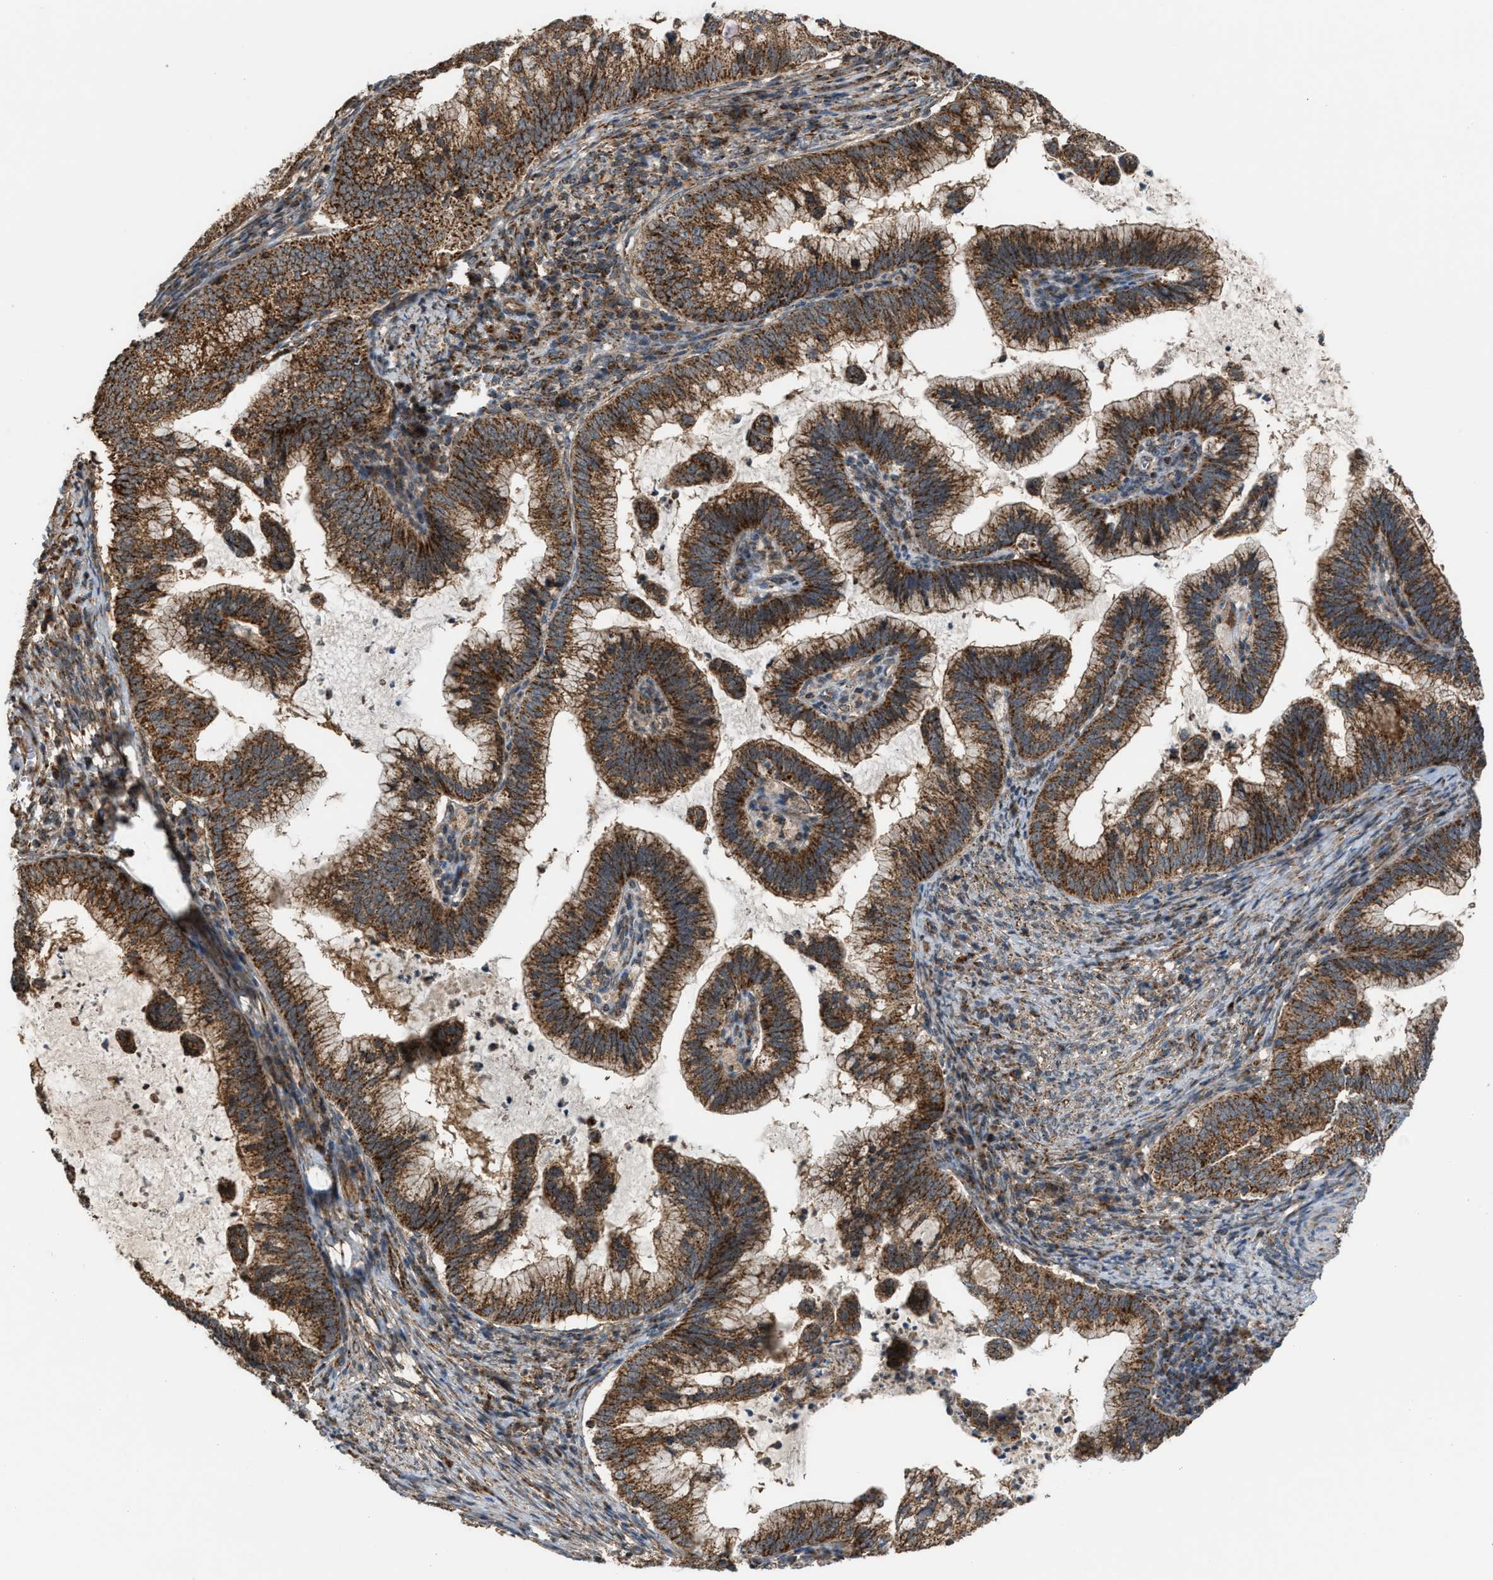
{"staining": {"intensity": "strong", "quantity": ">75%", "location": "cytoplasmic/membranous"}, "tissue": "cervical cancer", "cell_type": "Tumor cells", "image_type": "cancer", "snomed": [{"axis": "morphology", "description": "Adenocarcinoma, NOS"}, {"axis": "topography", "description": "Cervix"}], "caption": "This histopathology image reveals immunohistochemistry (IHC) staining of human cervical cancer, with high strong cytoplasmic/membranous staining in about >75% of tumor cells.", "gene": "SGSM2", "patient": {"sex": "female", "age": 36}}